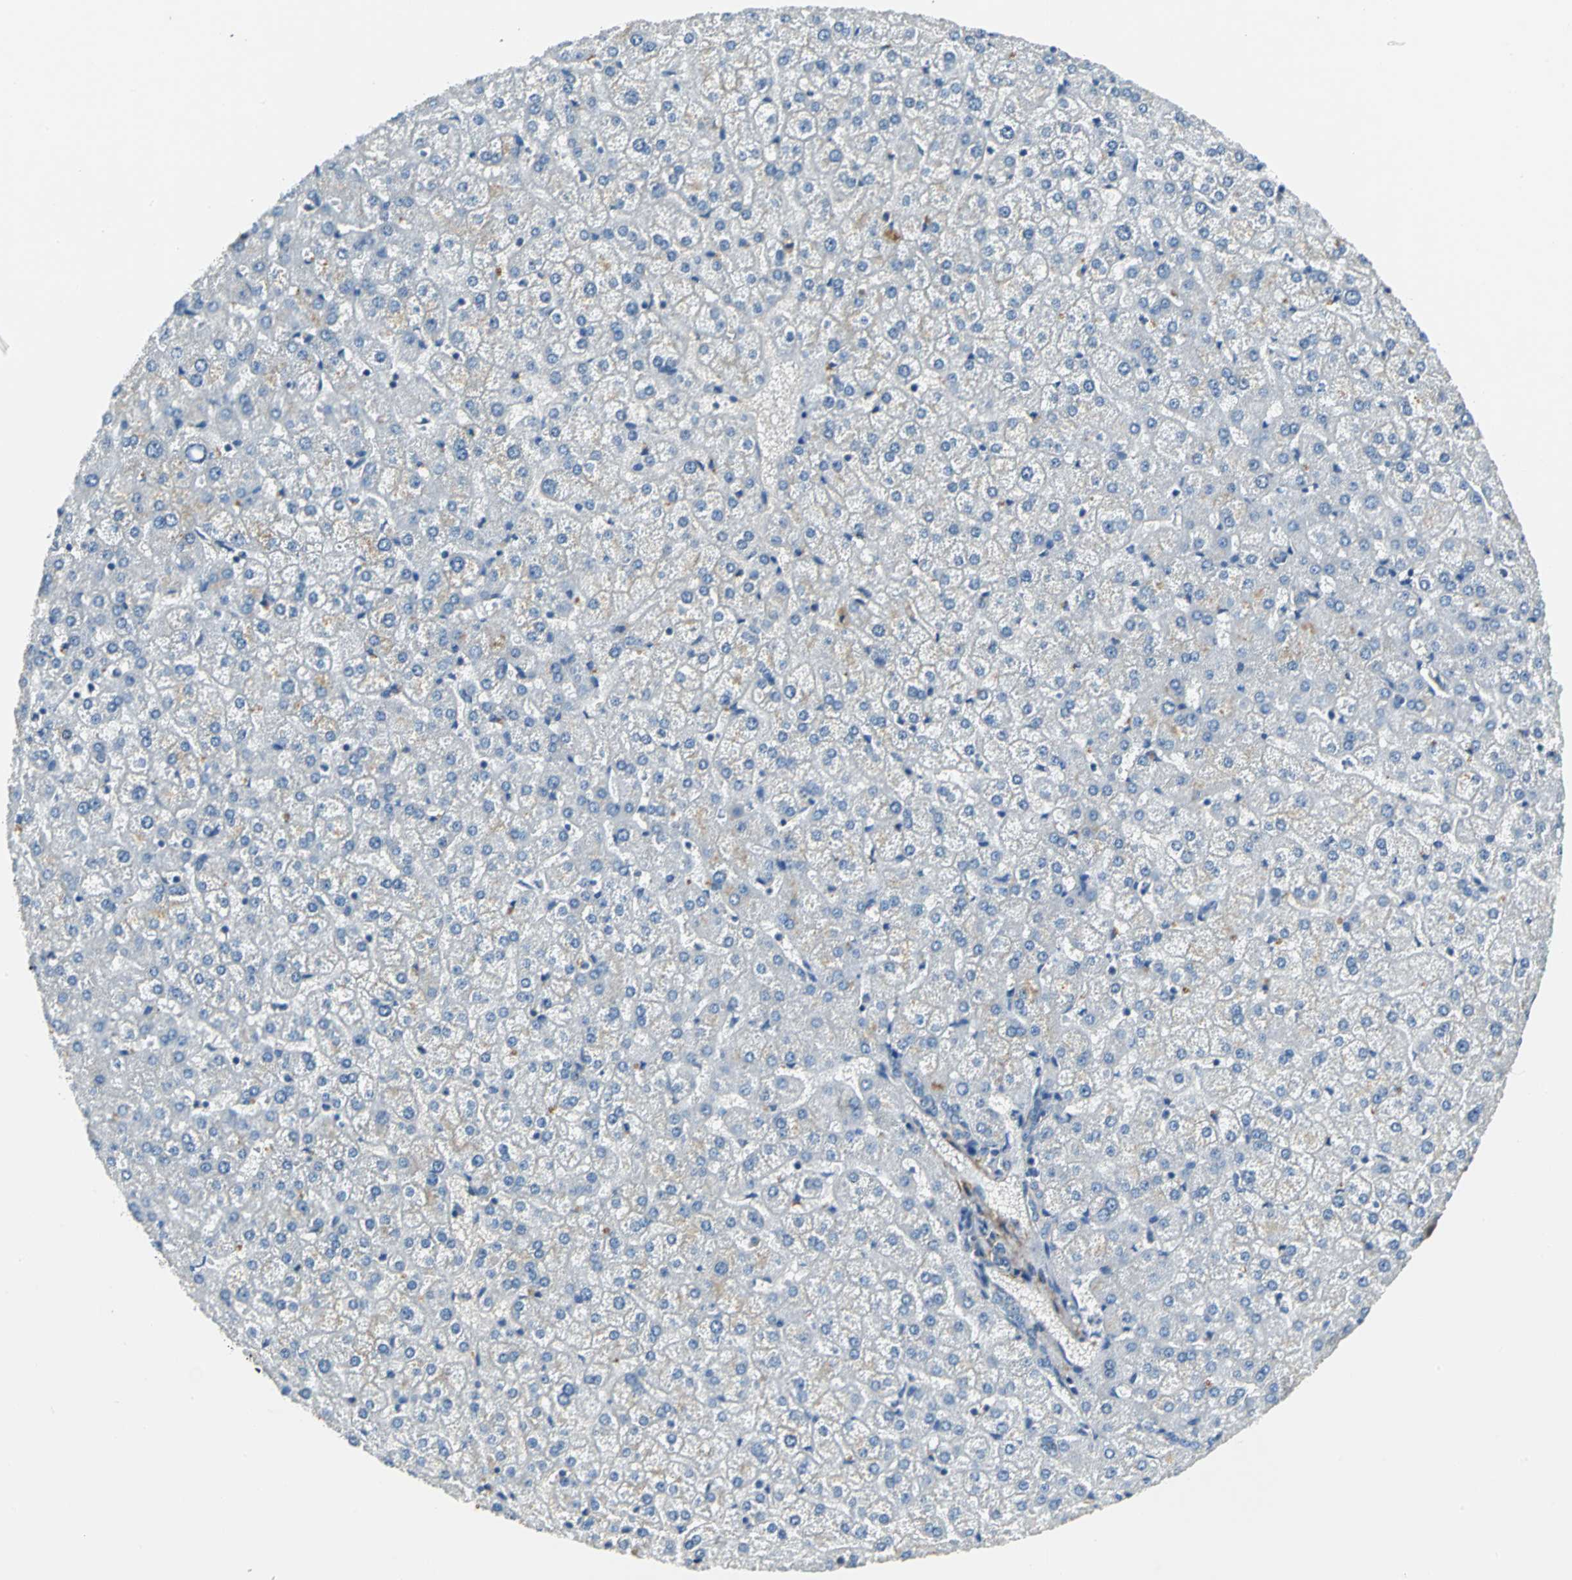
{"staining": {"intensity": "negative", "quantity": "none", "location": "none"}, "tissue": "liver", "cell_type": "Cholangiocytes", "image_type": "normal", "snomed": [{"axis": "morphology", "description": "Normal tissue, NOS"}, {"axis": "topography", "description": "Liver"}], "caption": "The micrograph shows no staining of cholangiocytes in benign liver.", "gene": "SLC16A7", "patient": {"sex": "female", "age": 32}}